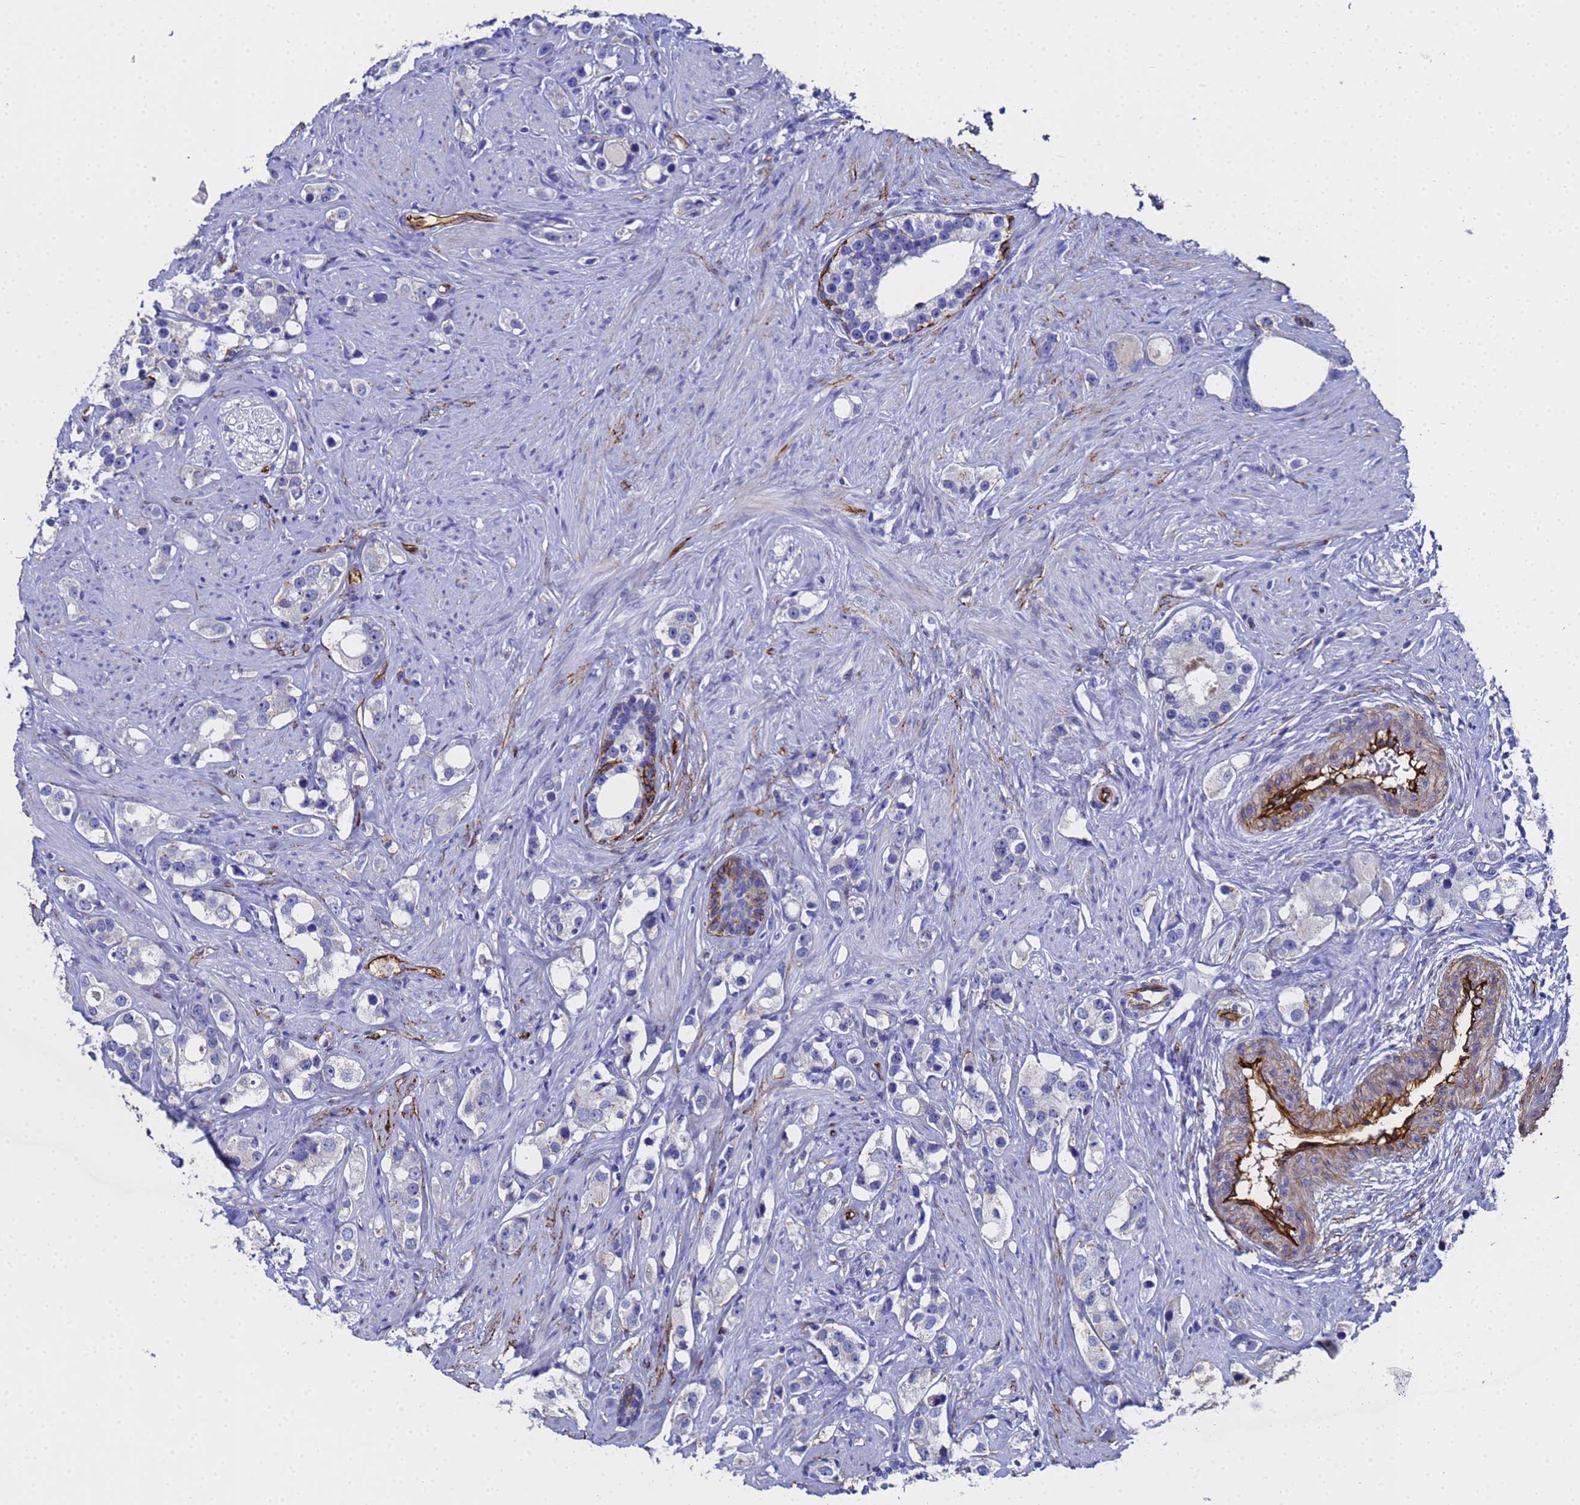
{"staining": {"intensity": "negative", "quantity": "none", "location": "none"}, "tissue": "prostate cancer", "cell_type": "Tumor cells", "image_type": "cancer", "snomed": [{"axis": "morphology", "description": "Adenocarcinoma, High grade"}, {"axis": "topography", "description": "Prostate"}], "caption": "Immunohistochemistry image of neoplastic tissue: prostate cancer (high-grade adenocarcinoma) stained with DAB (3,3'-diaminobenzidine) demonstrates no significant protein staining in tumor cells. (Immunohistochemistry (ihc), brightfield microscopy, high magnification).", "gene": "ADIPOQ", "patient": {"sex": "male", "age": 63}}